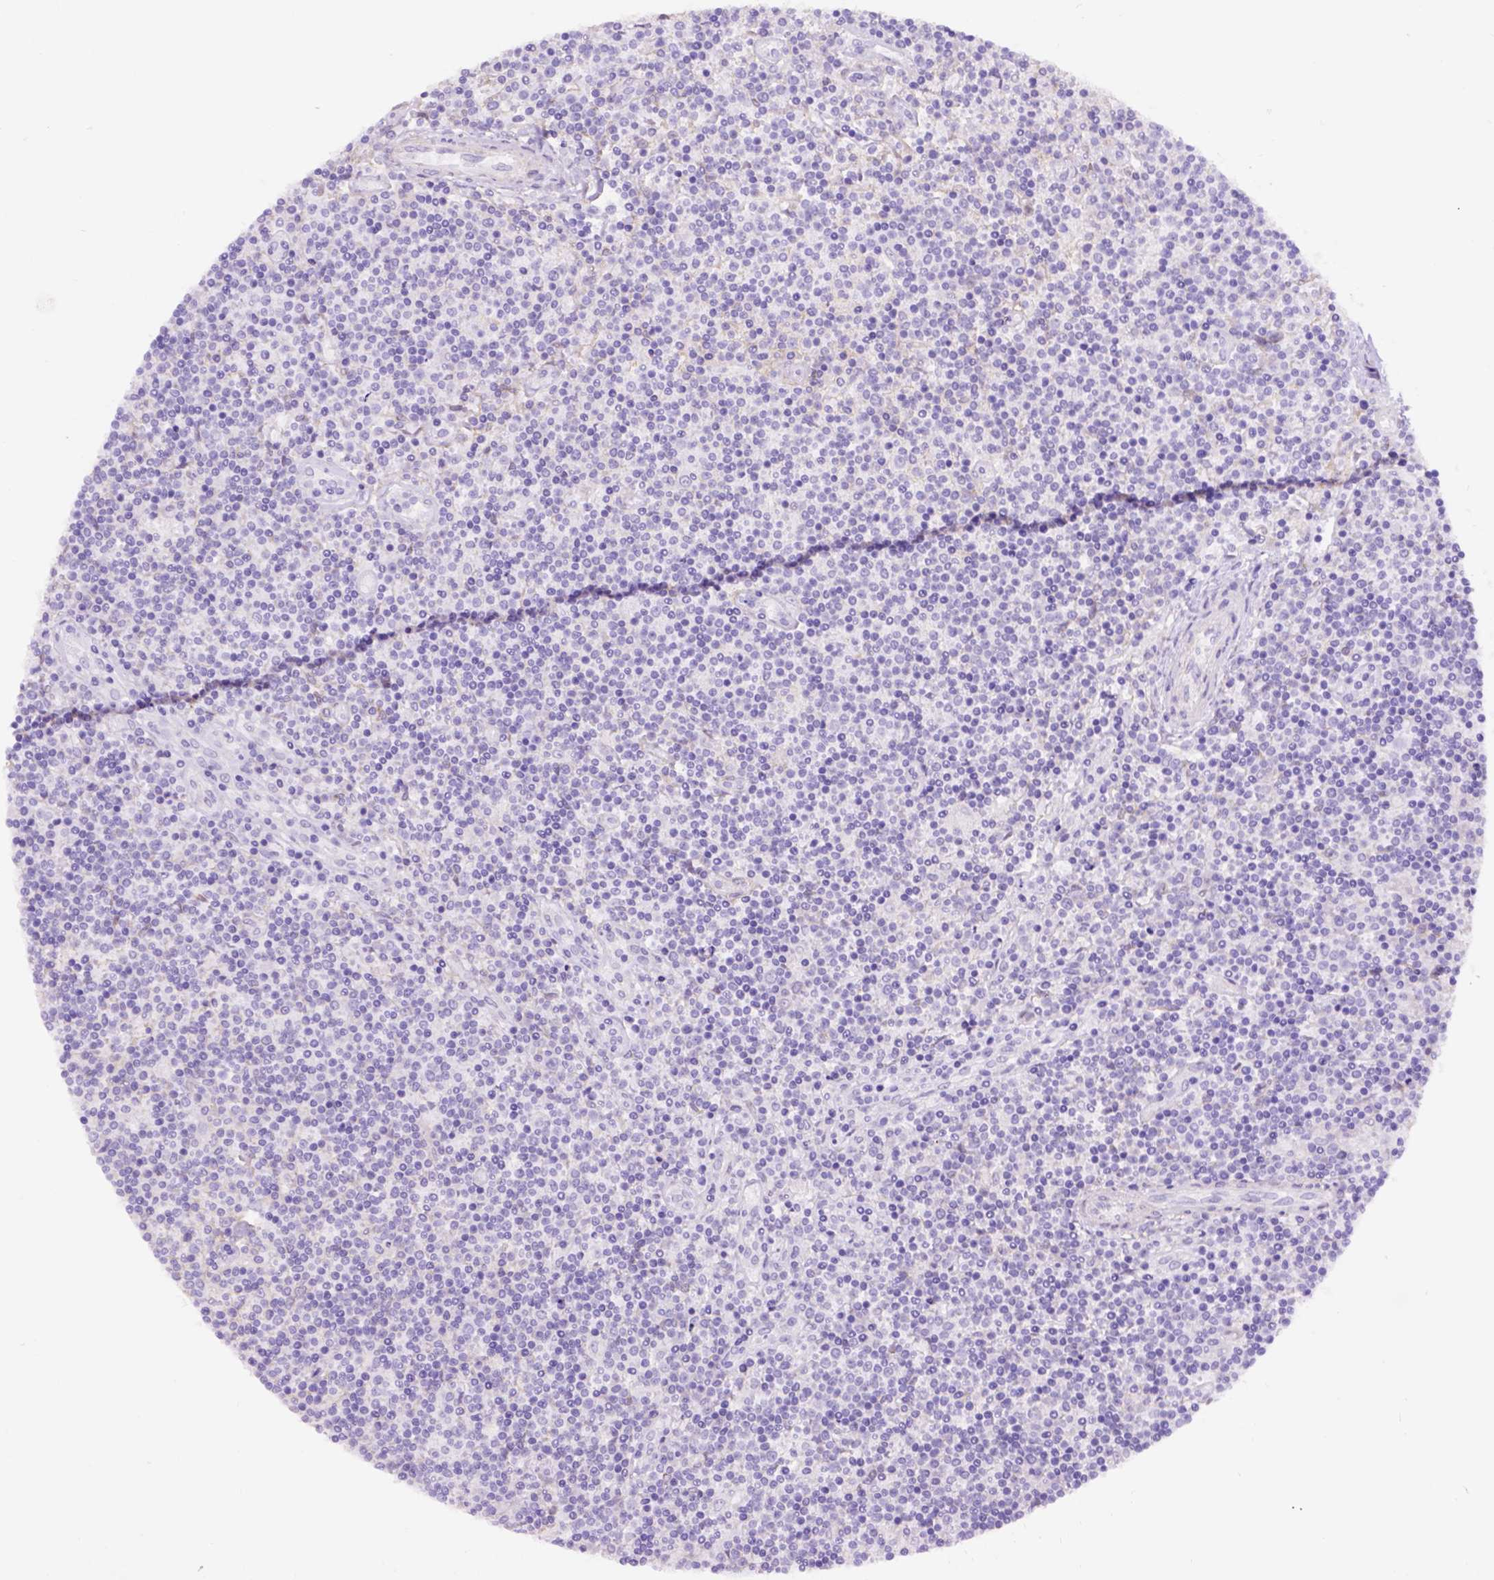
{"staining": {"intensity": "negative", "quantity": "none", "location": "none"}, "tissue": "lymphoma", "cell_type": "Tumor cells", "image_type": "cancer", "snomed": [{"axis": "morphology", "description": "Hodgkin's disease, NOS"}, {"axis": "topography", "description": "Lymph node"}], "caption": "This is a histopathology image of immunohistochemistry staining of Hodgkin's disease, which shows no expression in tumor cells.", "gene": "EGFR", "patient": {"sex": "male", "age": 40}}